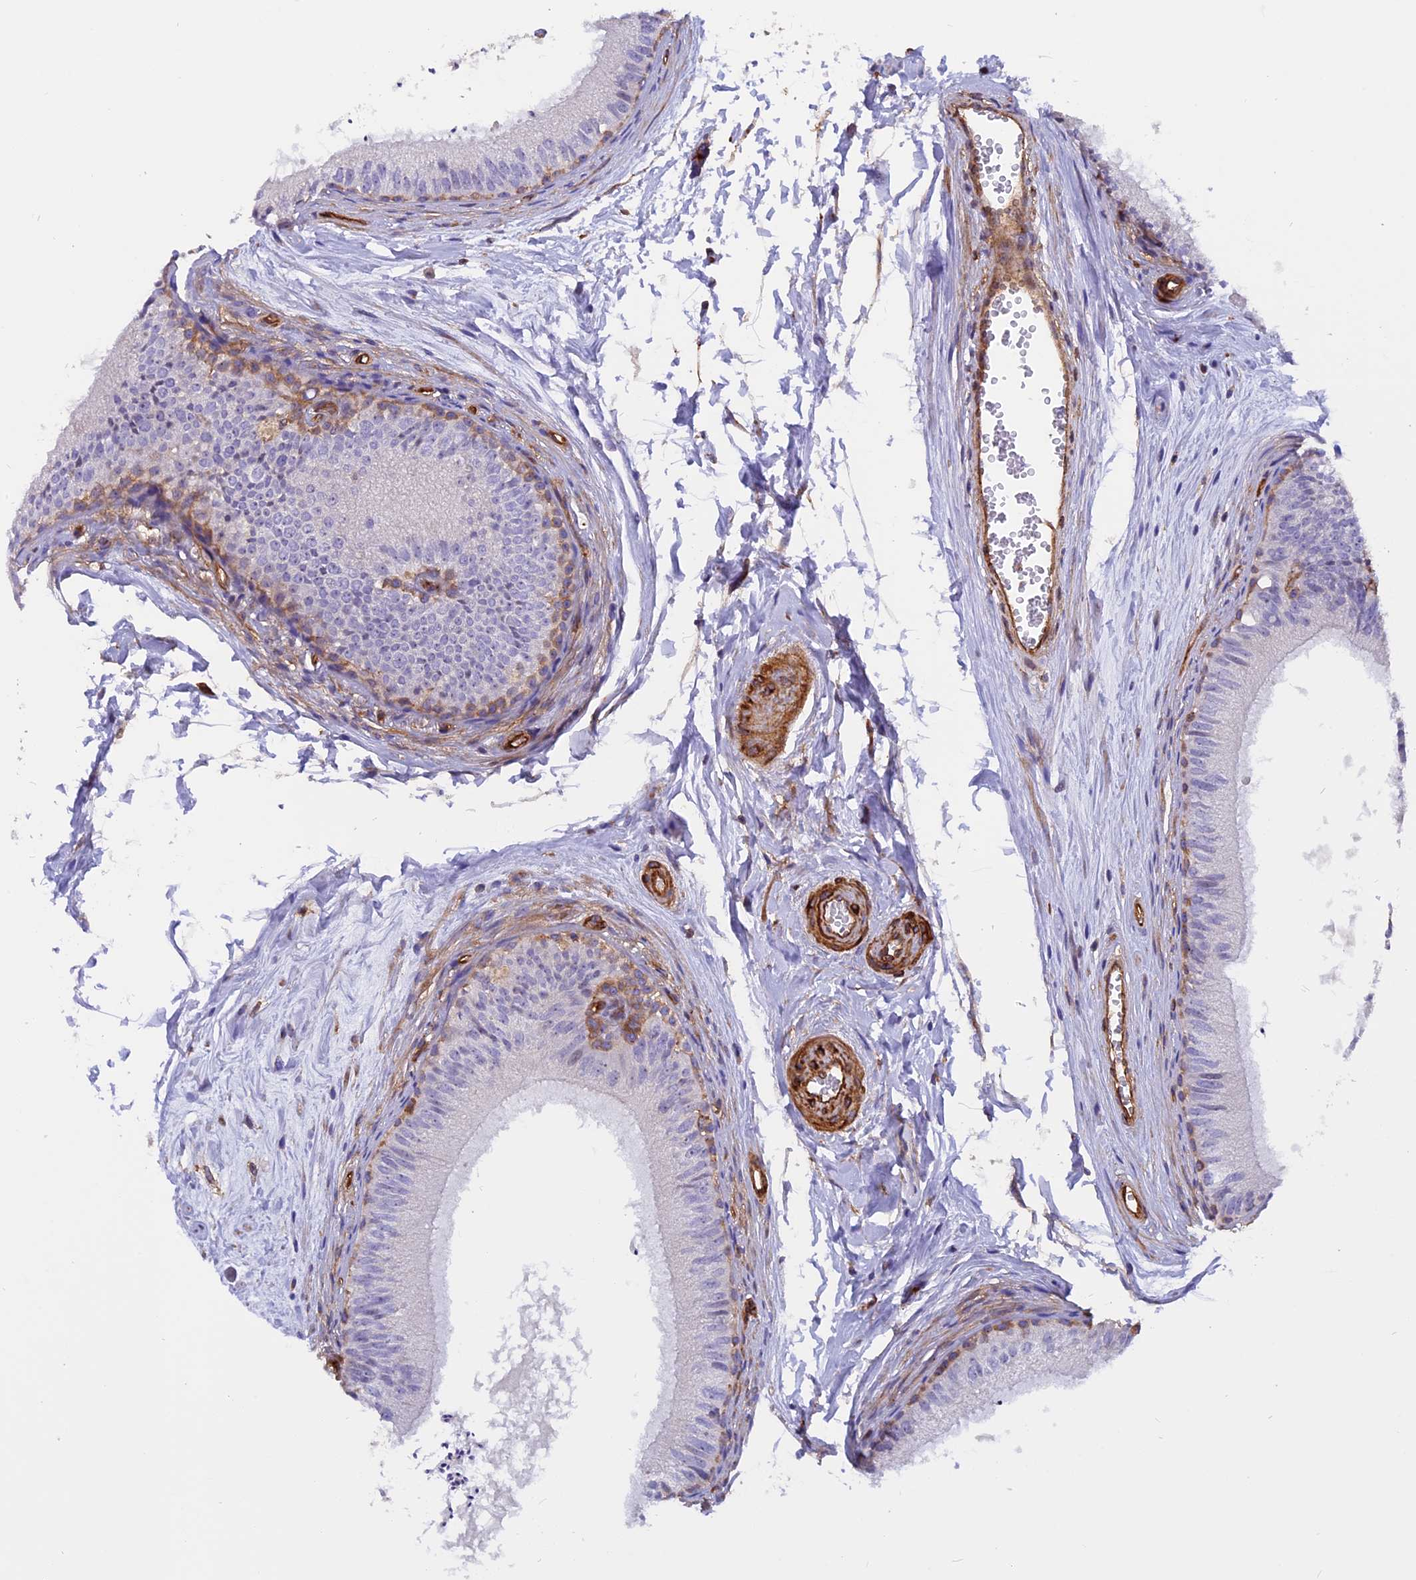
{"staining": {"intensity": "weak", "quantity": "<25%", "location": "cytoplasmic/membranous"}, "tissue": "epididymis", "cell_type": "Glandular cells", "image_type": "normal", "snomed": [{"axis": "morphology", "description": "Normal tissue, NOS"}, {"axis": "topography", "description": "Epididymis"}], "caption": "A micrograph of human epididymis is negative for staining in glandular cells. (Stains: DAB immunohistochemistry with hematoxylin counter stain, Microscopy: brightfield microscopy at high magnification).", "gene": "EHBP1L1", "patient": {"sex": "male", "age": 56}}